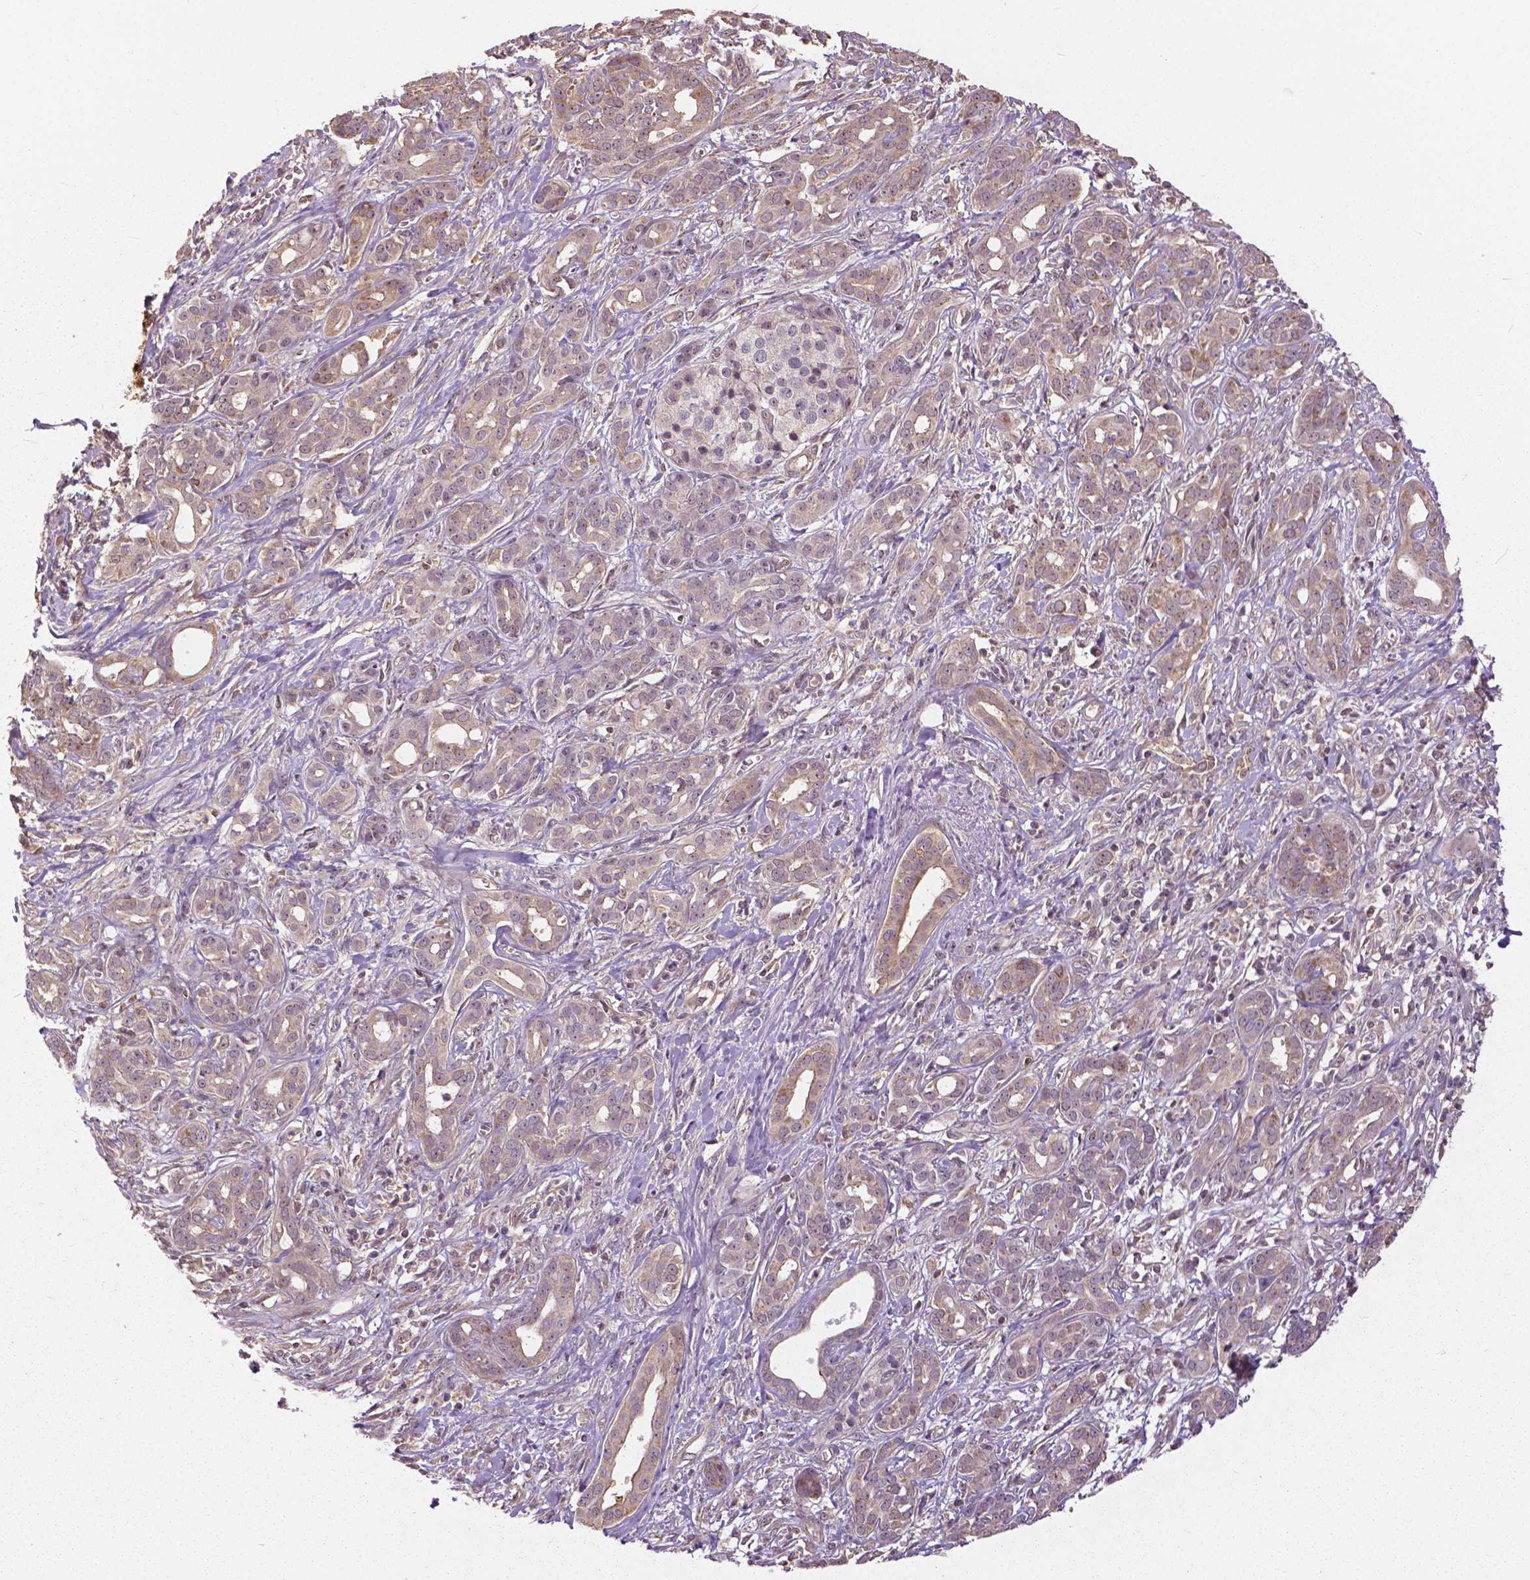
{"staining": {"intensity": "weak", "quantity": "<25%", "location": "cytoplasmic/membranous,nuclear"}, "tissue": "pancreatic cancer", "cell_type": "Tumor cells", "image_type": "cancer", "snomed": [{"axis": "morphology", "description": "Adenocarcinoma, NOS"}, {"axis": "topography", "description": "Pancreas"}], "caption": "A histopathology image of adenocarcinoma (pancreatic) stained for a protein exhibits no brown staining in tumor cells. Brightfield microscopy of immunohistochemistry (IHC) stained with DAB (brown) and hematoxylin (blue), captured at high magnification.", "gene": "ANXA13", "patient": {"sex": "male", "age": 61}}